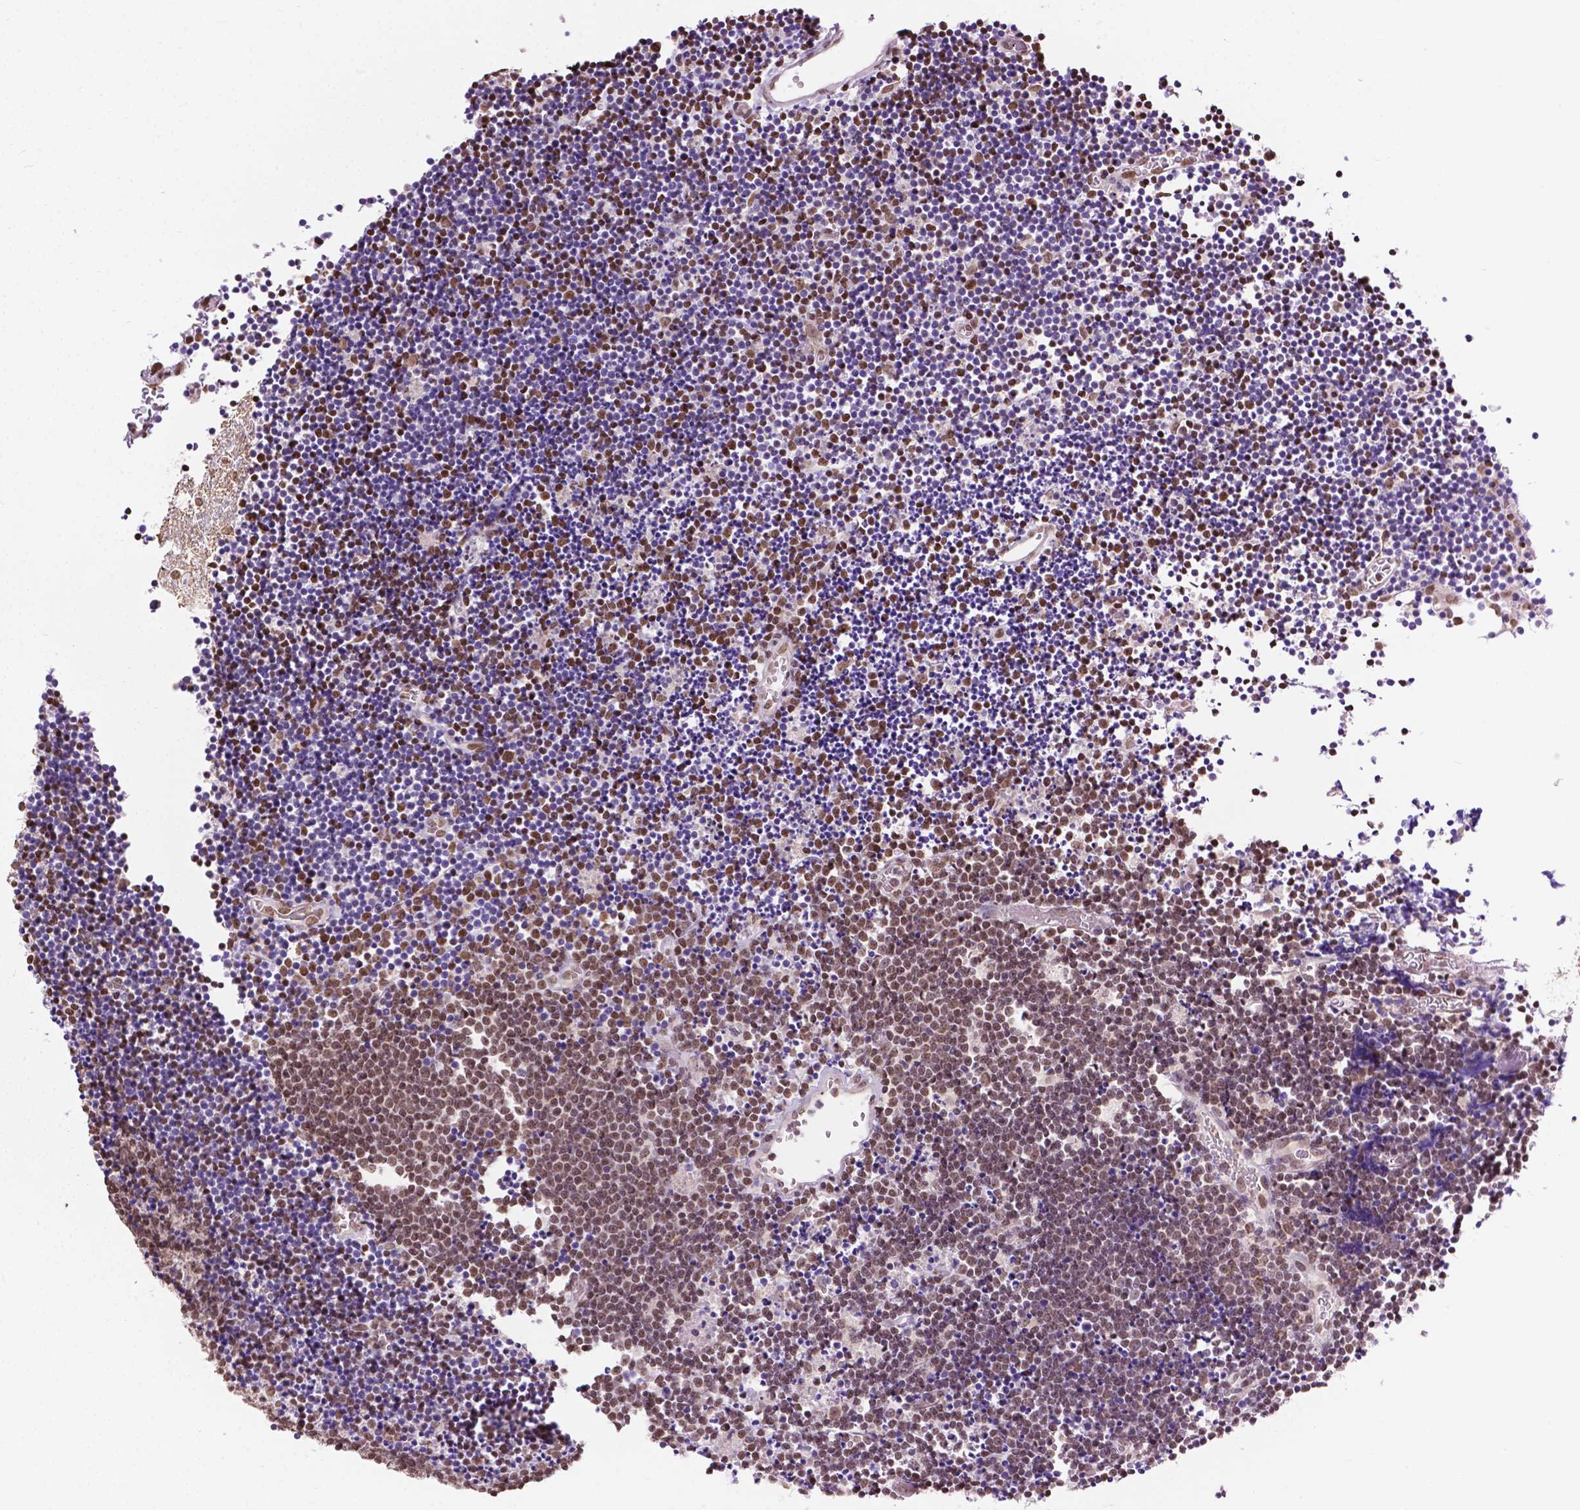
{"staining": {"intensity": "moderate", "quantity": "<25%", "location": "cytoplasmic/membranous,nuclear"}, "tissue": "lymphoma", "cell_type": "Tumor cells", "image_type": "cancer", "snomed": [{"axis": "morphology", "description": "Malignant lymphoma, non-Hodgkin's type, Low grade"}, {"axis": "topography", "description": "Brain"}], "caption": "An image of lymphoma stained for a protein demonstrates moderate cytoplasmic/membranous and nuclear brown staining in tumor cells.", "gene": "COL23A1", "patient": {"sex": "female", "age": 66}}